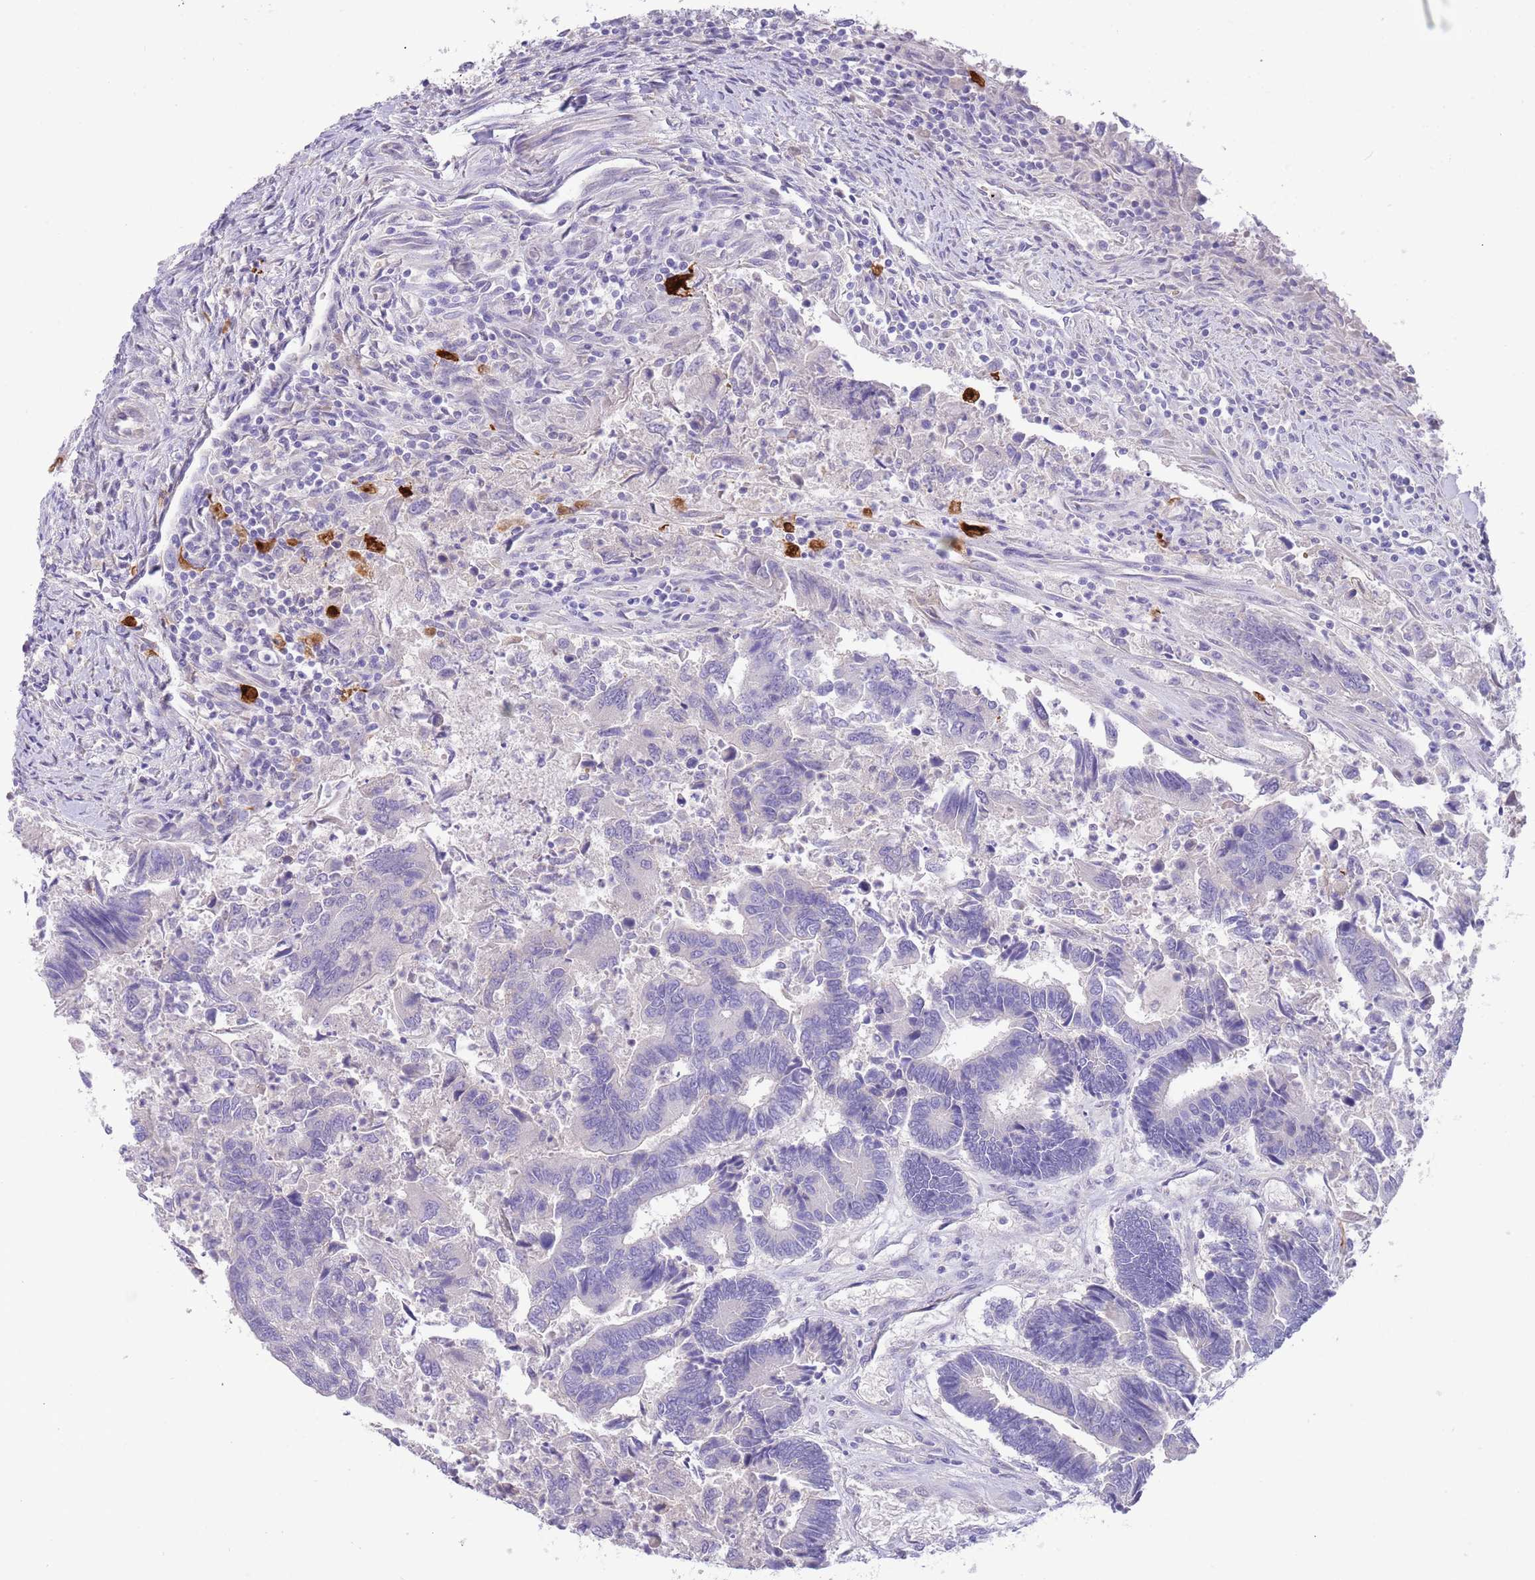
{"staining": {"intensity": "negative", "quantity": "none", "location": "none"}, "tissue": "colorectal cancer", "cell_type": "Tumor cells", "image_type": "cancer", "snomed": [{"axis": "morphology", "description": "Adenocarcinoma, NOS"}, {"axis": "topography", "description": "Colon"}], "caption": "DAB immunohistochemical staining of adenocarcinoma (colorectal) demonstrates no significant staining in tumor cells.", "gene": "SFTPA1", "patient": {"sex": "female", "age": 67}}